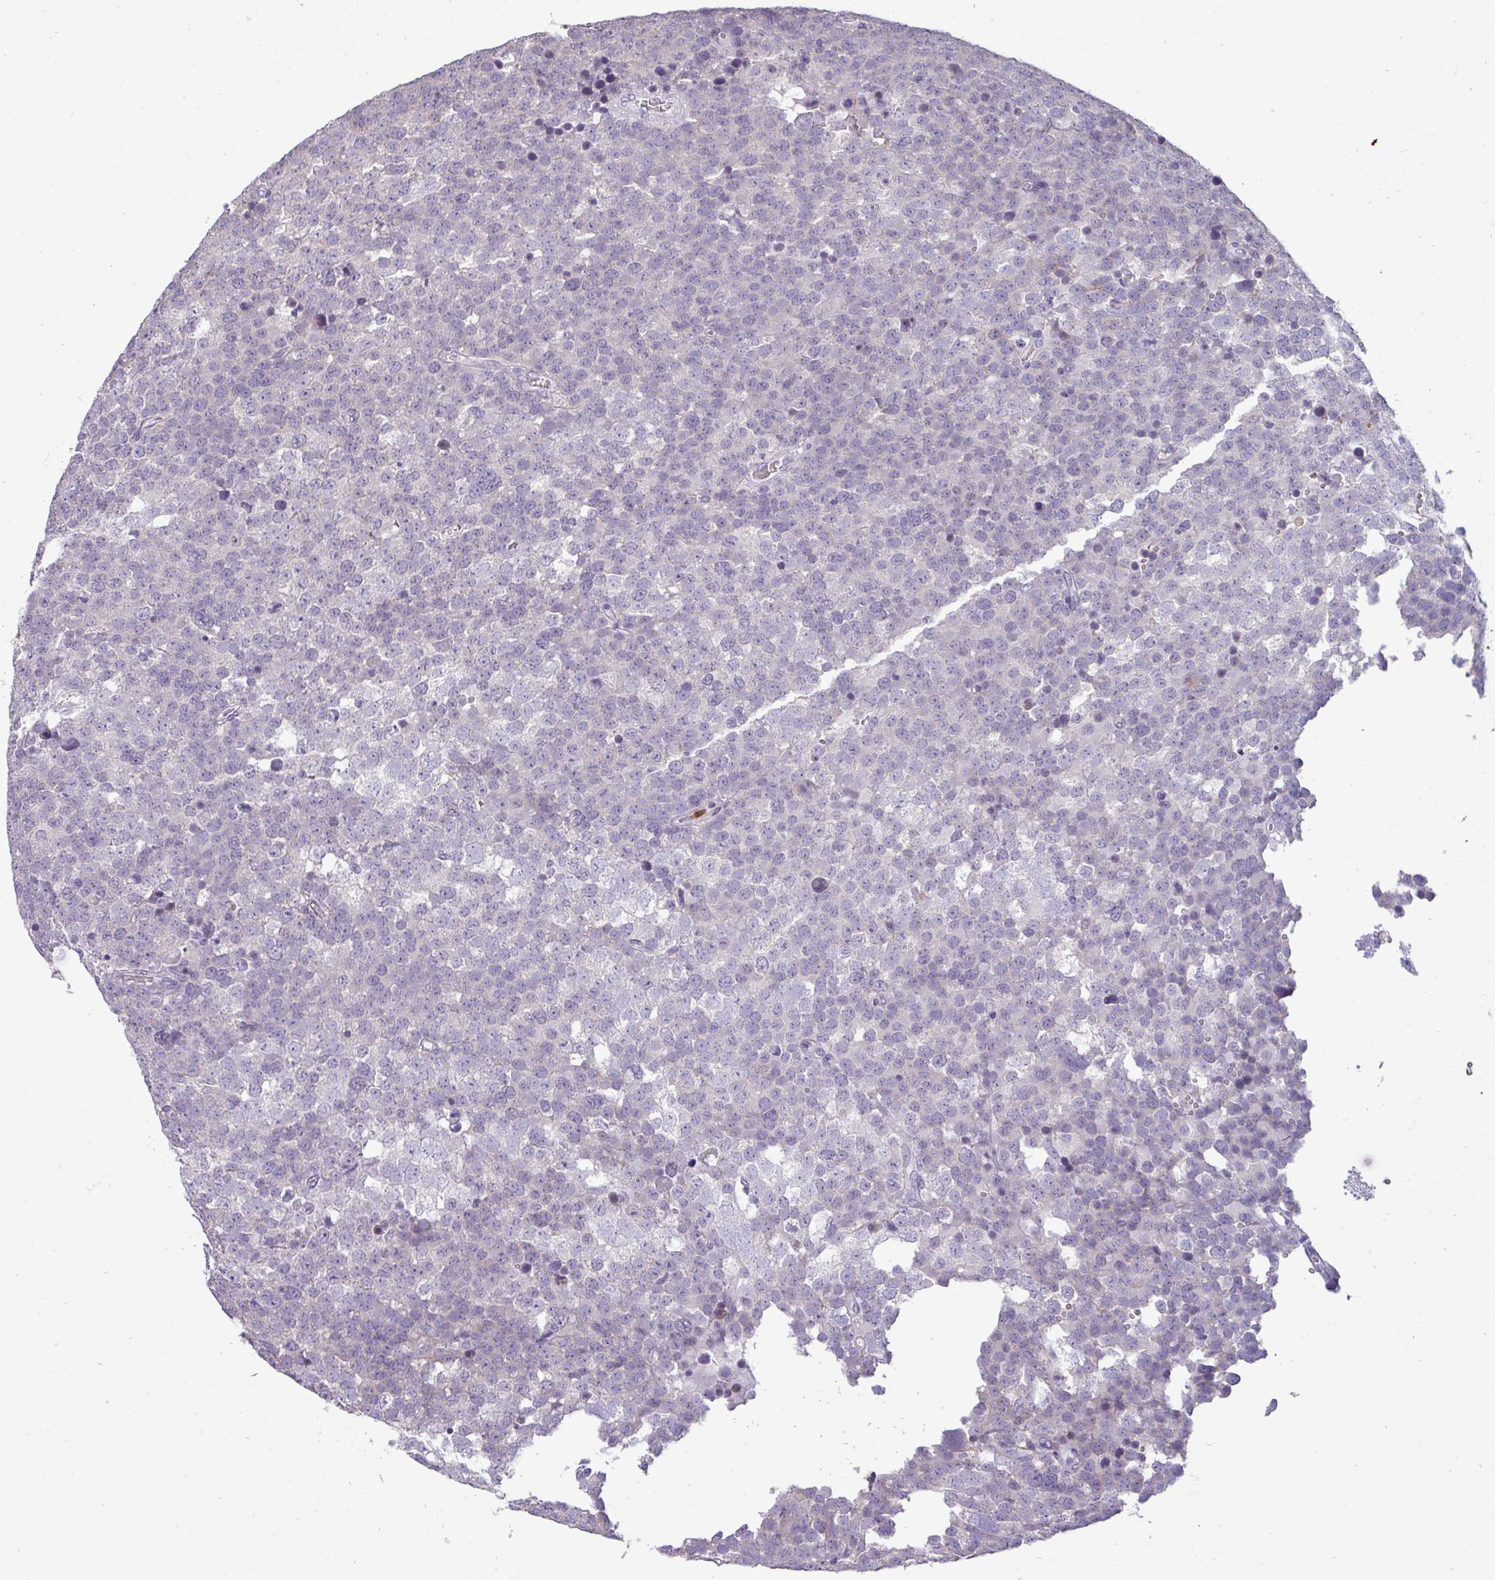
{"staining": {"intensity": "negative", "quantity": "none", "location": "none"}, "tissue": "testis cancer", "cell_type": "Tumor cells", "image_type": "cancer", "snomed": [{"axis": "morphology", "description": "Seminoma, NOS"}, {"axis": "topography", "description": "Testis"}], "caption": "DAB immunohistochemical staining of human testis cancer (seminoma) exhibits no significant positivity in tumor cells.", "gene": "TRIM39", "patient": {"sex": "male", "age": 71}}